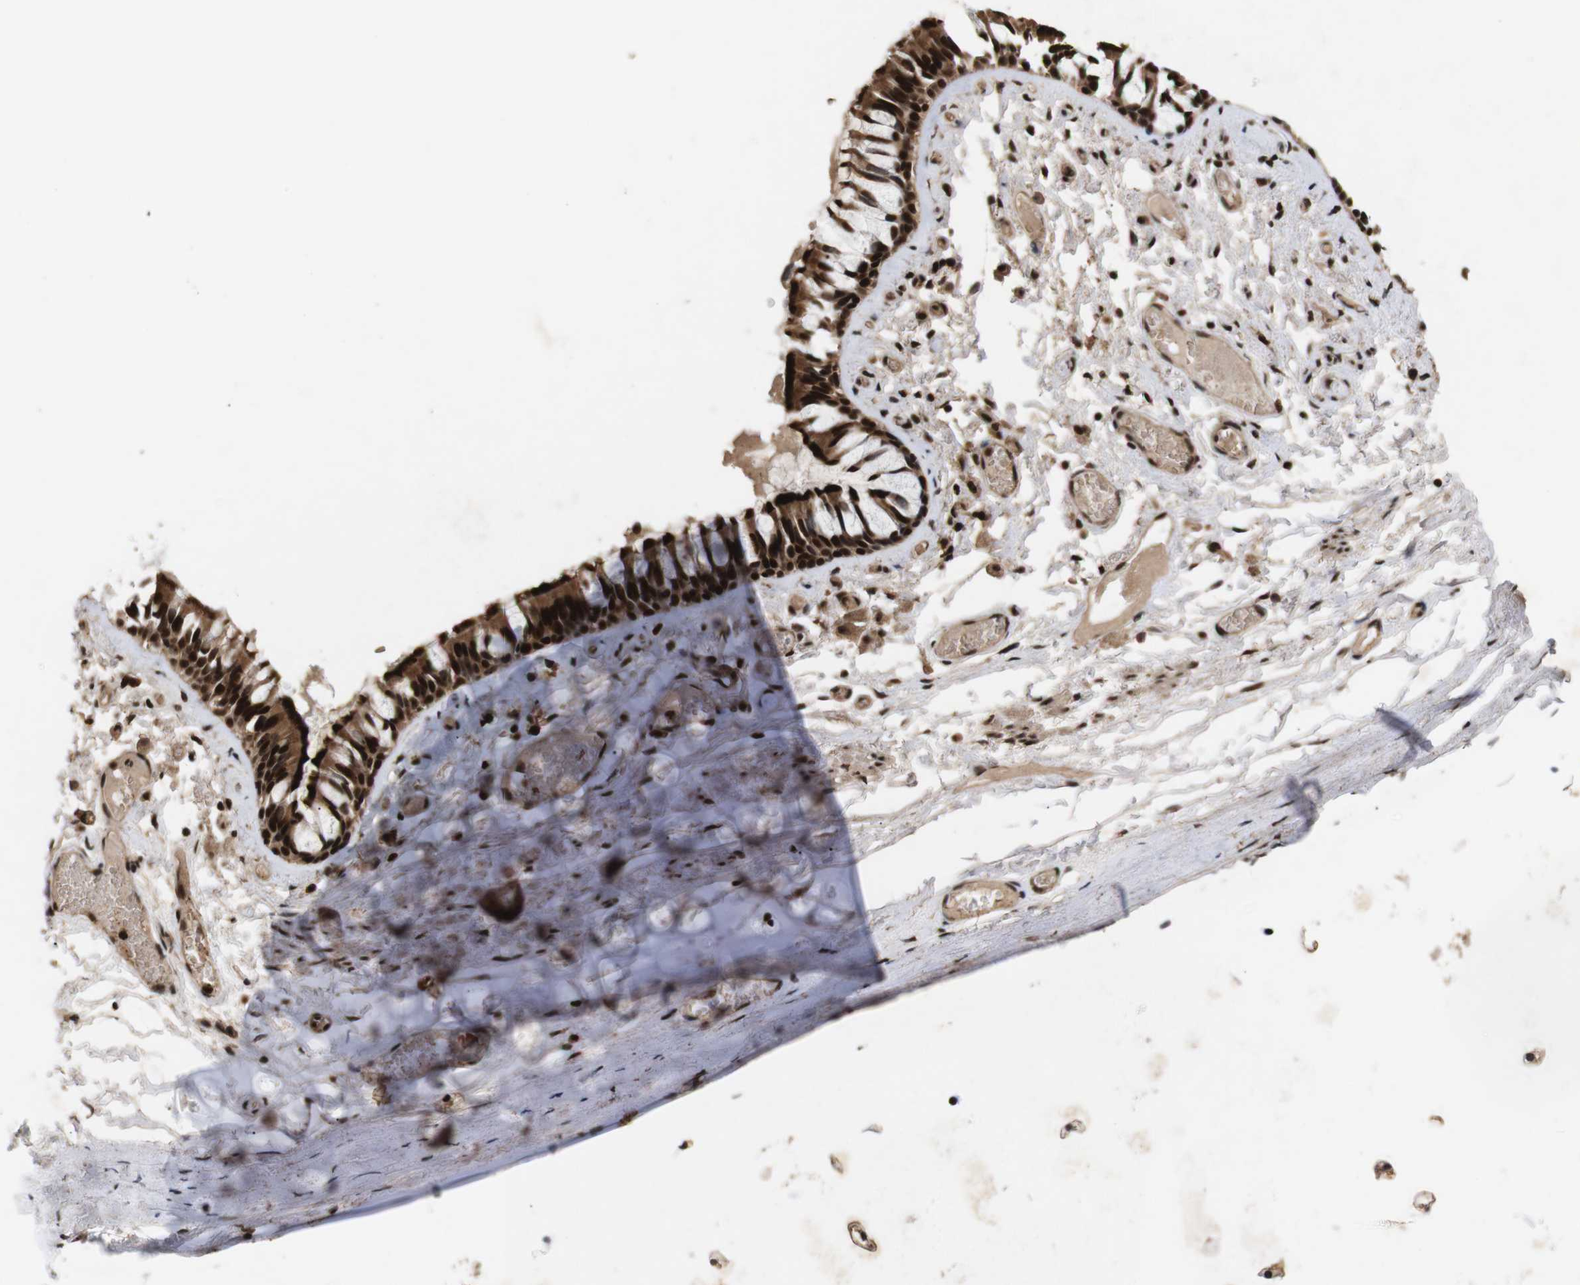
{"staining": {"intensity": "strong", "quantity": ">75%", "location": "cytoplasmic/membranous,nuclear"}, "tissue": "bronchus", "cell_type": "Respiratory epithelial cells", "image_type": "normal", "snomed": [{"axis": "morphology", "description": "Normal tissue, NOS"}, {"axis": "morphology", "description": "Inflammation, NOS"}, {"axis": "topography", "description": "Cartilage tissue"}, {"axis": "topography", "description": "Lung"}], "caption": "Immunohistochemistry (DAB) staining of normal human bronchus displays strong cytoplasmic/membranous,nuclear protein positivity in about >75% of respiratory epithelial cells.", "gene": "KIF23", "patient": {"sex": "male", "age": 71}}